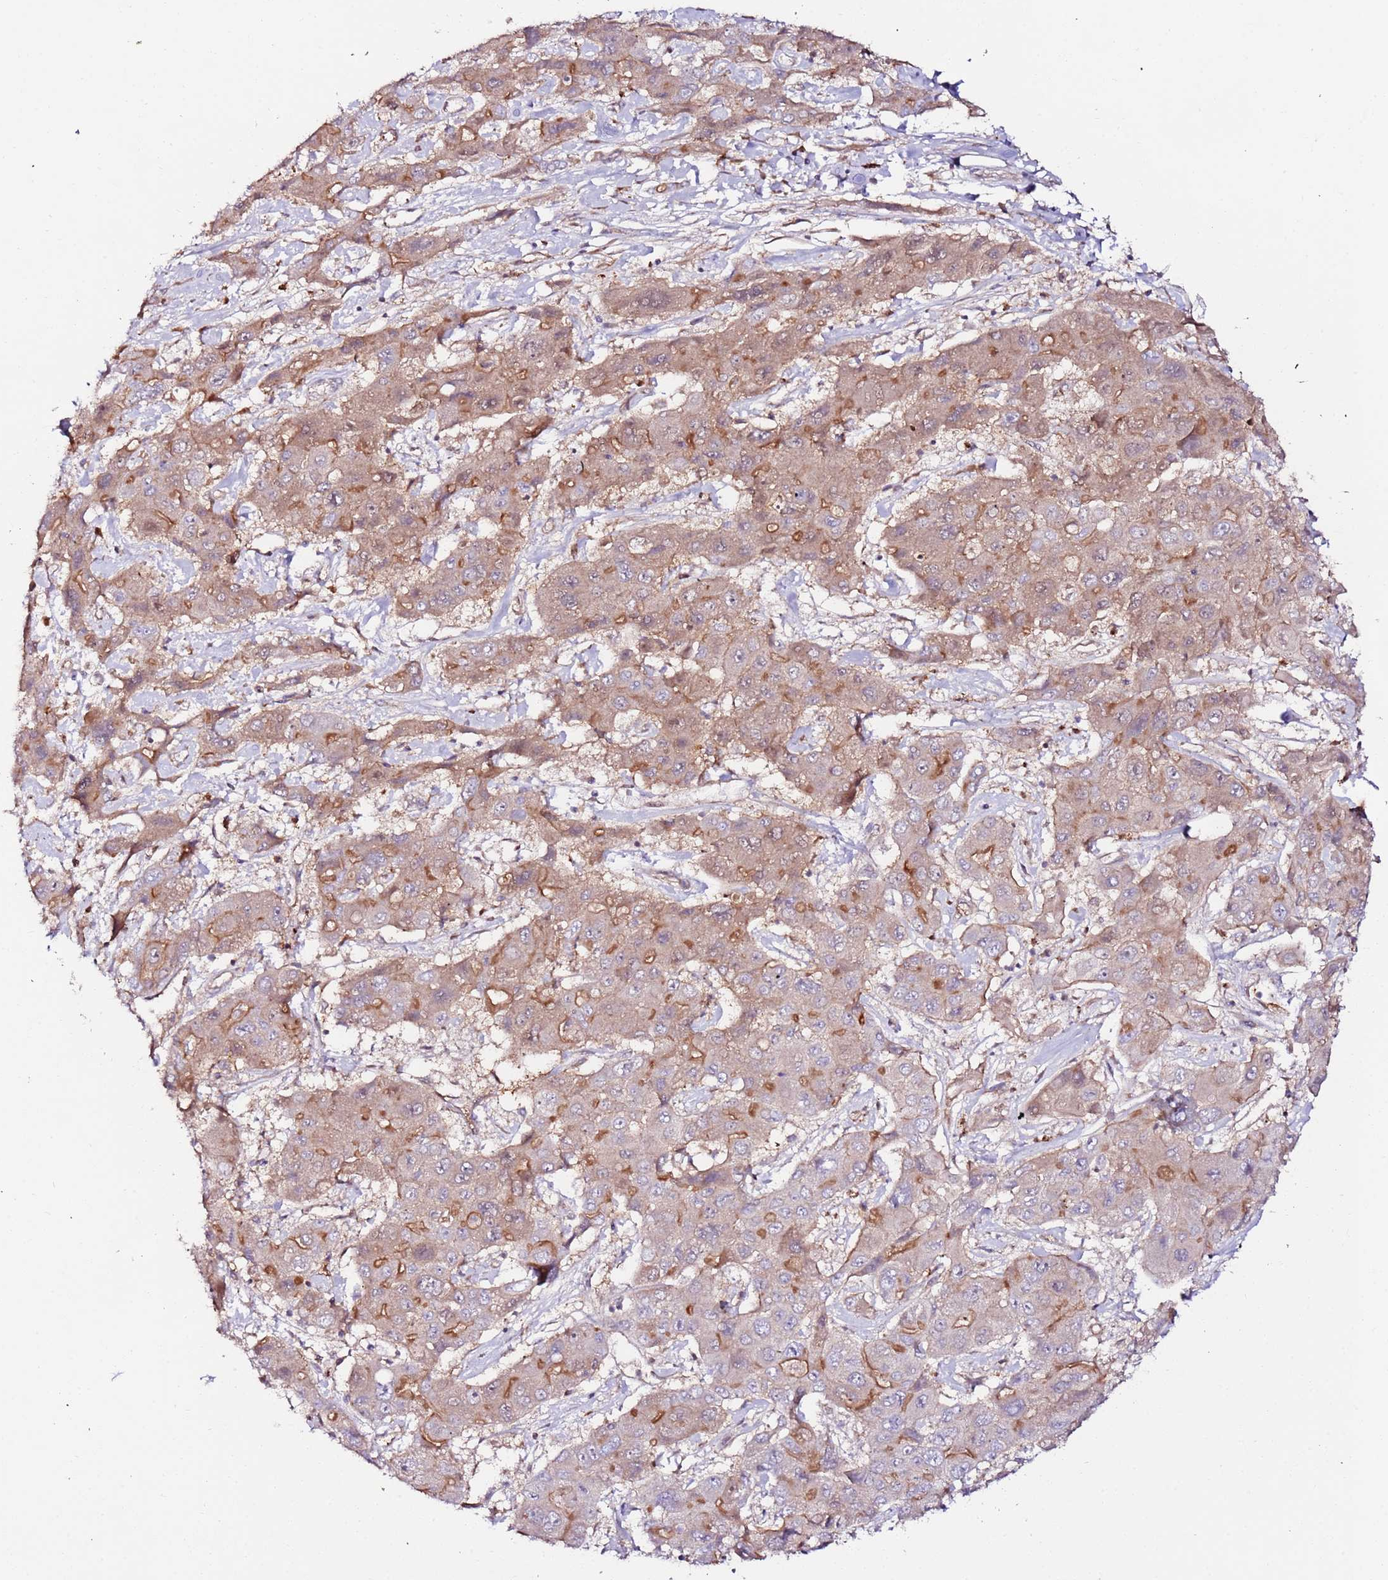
{"staining": {"intensity": "moderate", "quantity": "25%-75%", "location": "cytoplasmic/membranous"}, "tissue": "liver cancer", "cell_type": "Tumor cells", "image_type": "cancer", "snomed": [{"axis": "morphology", "description": "Cholangiocarcinoma"}, {"axis": "topography", "description": "Liver"}], "caption": "Protein staining of liver cancer tissue demonstrates moderate cytoplasmic/membranous positivity in about 25%-75% of tumor cells. (Brightfield microscopy of DAB IHC at high magnification).", "gene": "FLVCR1", "patient": {"sex": "male", "age": 67}}